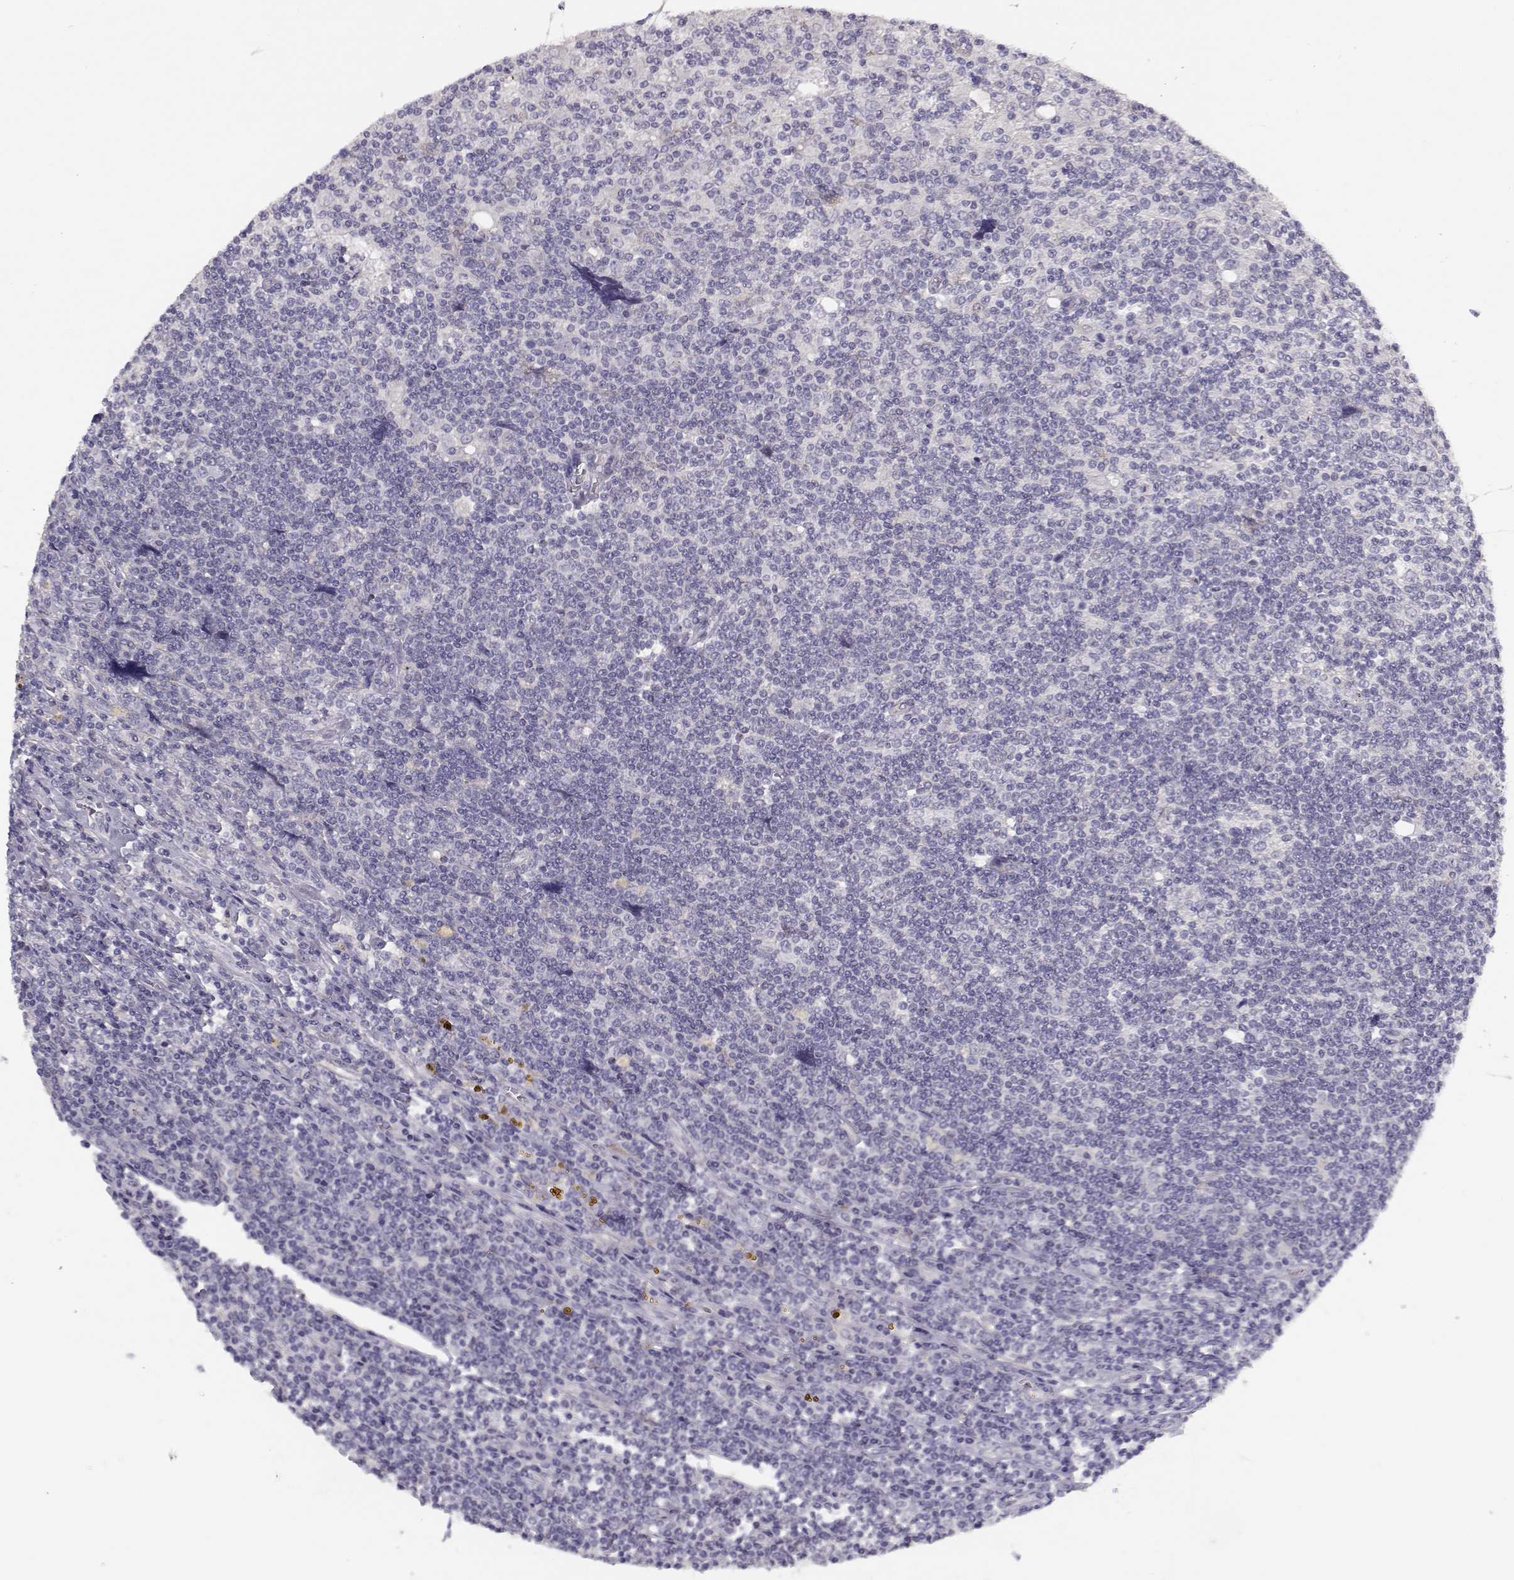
{"staining": {"intensity": "negative", "quantity": "none", "location": "none"}, "tissue": "lymphoma", "cell_type": "Tumor cells", "image_type": "cancer", "snomed": [{"axis": "morphology", "description": "Hodgkin's disease, NOS"}, {"axis": "topography", "description": "Lymph node"}], "caption": "The micrograph demonstrates no staining of tumor cells in lymphoma.", "gene": "TMEM145", "patient": {"sex": "male", "age": 40}}